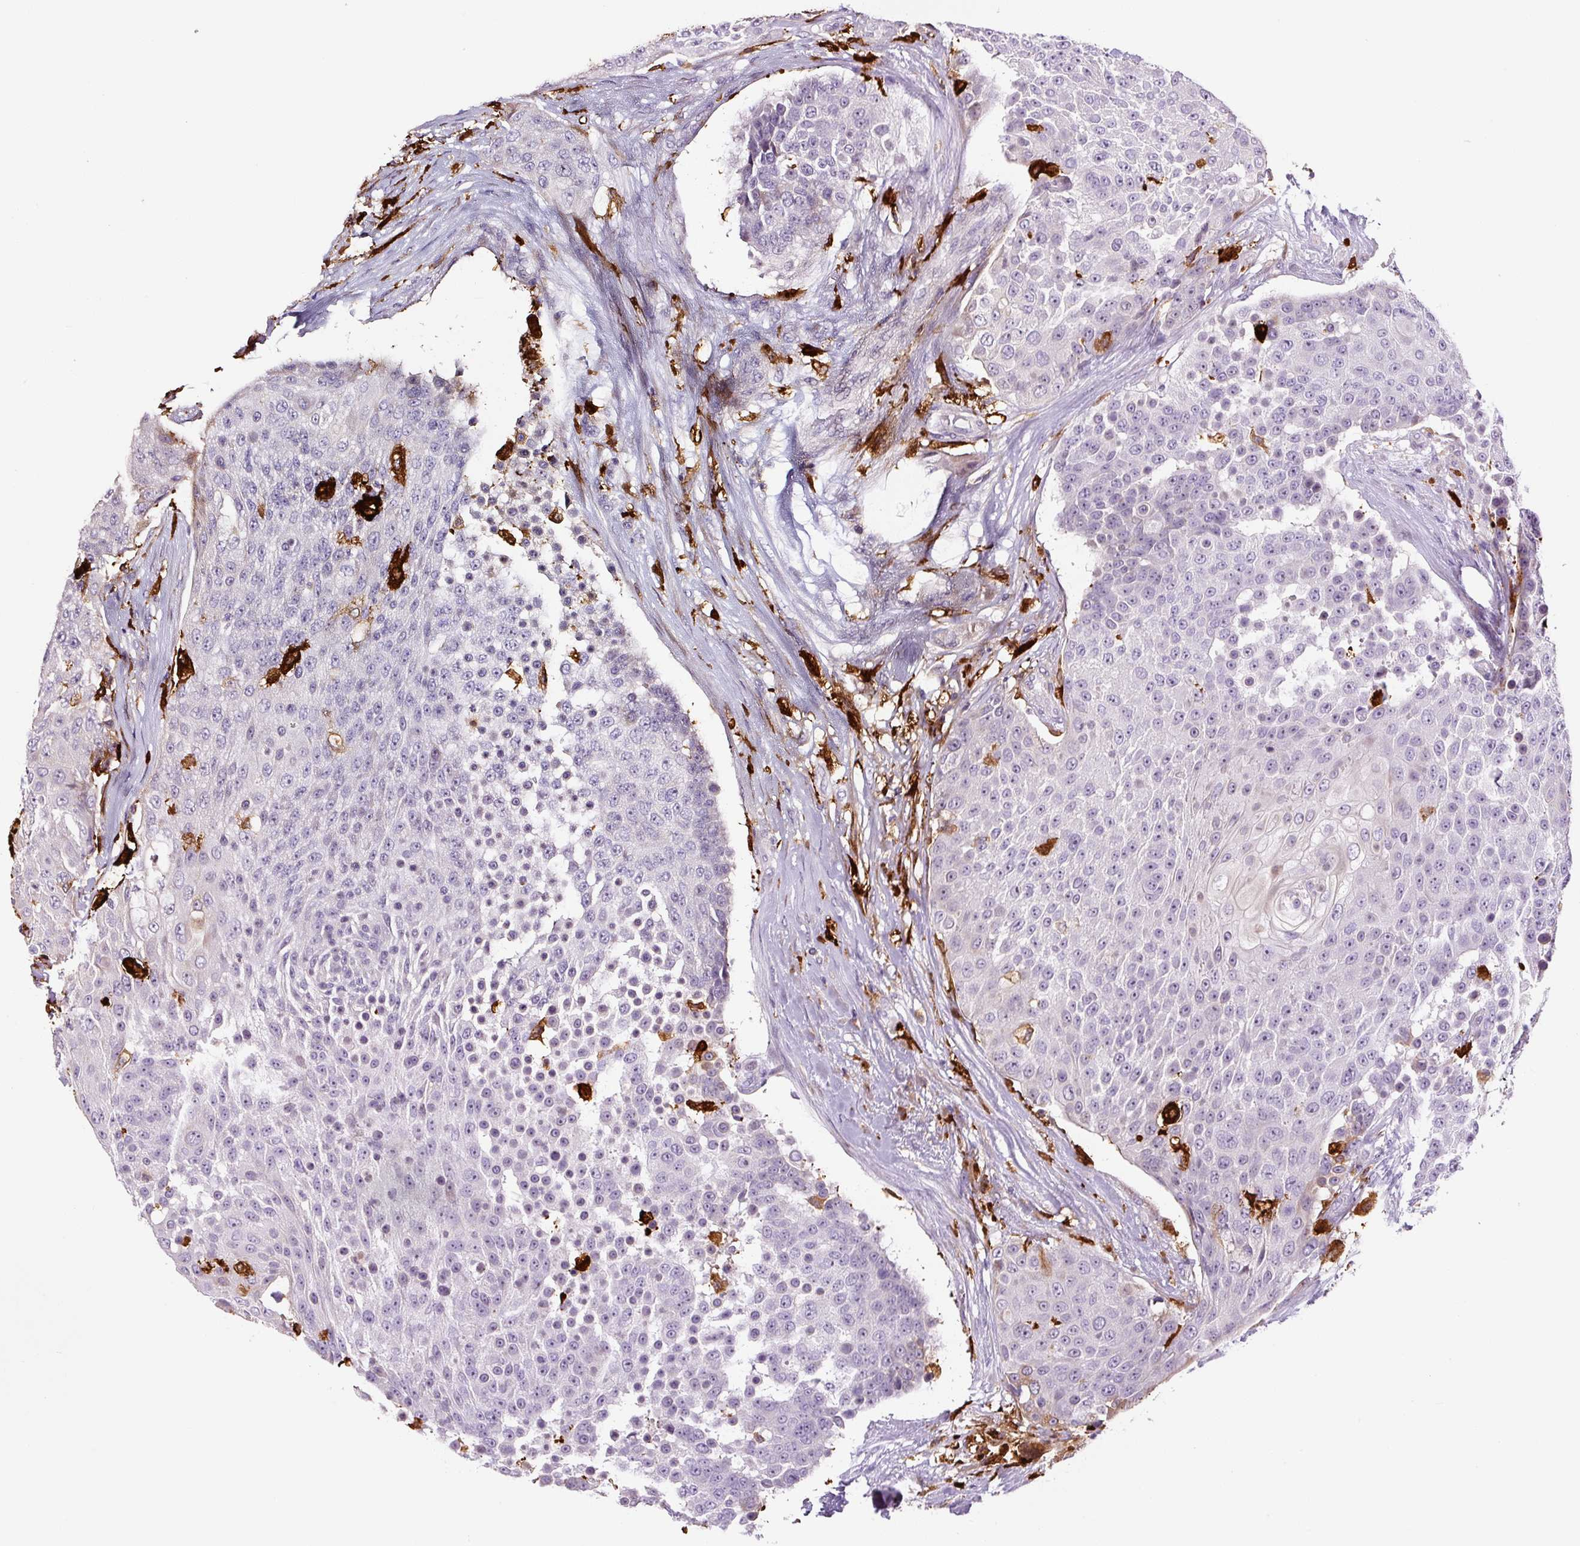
{"staining": {"intensity": "negative", "quantity": "none", "location": "none"}, "tissue": "urothelial cancer", "cell_type": "Tumor cells", "image_type": "cancer", "snomed": [{"axis": "morphology", "description": "Urothelial carcinoma, High grade"}, {"axis": "topography", "description": "Urinary bladder"}], "caption": "Tumor cells show no significant protein staining in urothelial carcinoma (high-grade).", "gene": "FUT10", "patient": {"sex": "female", "age": 63}}